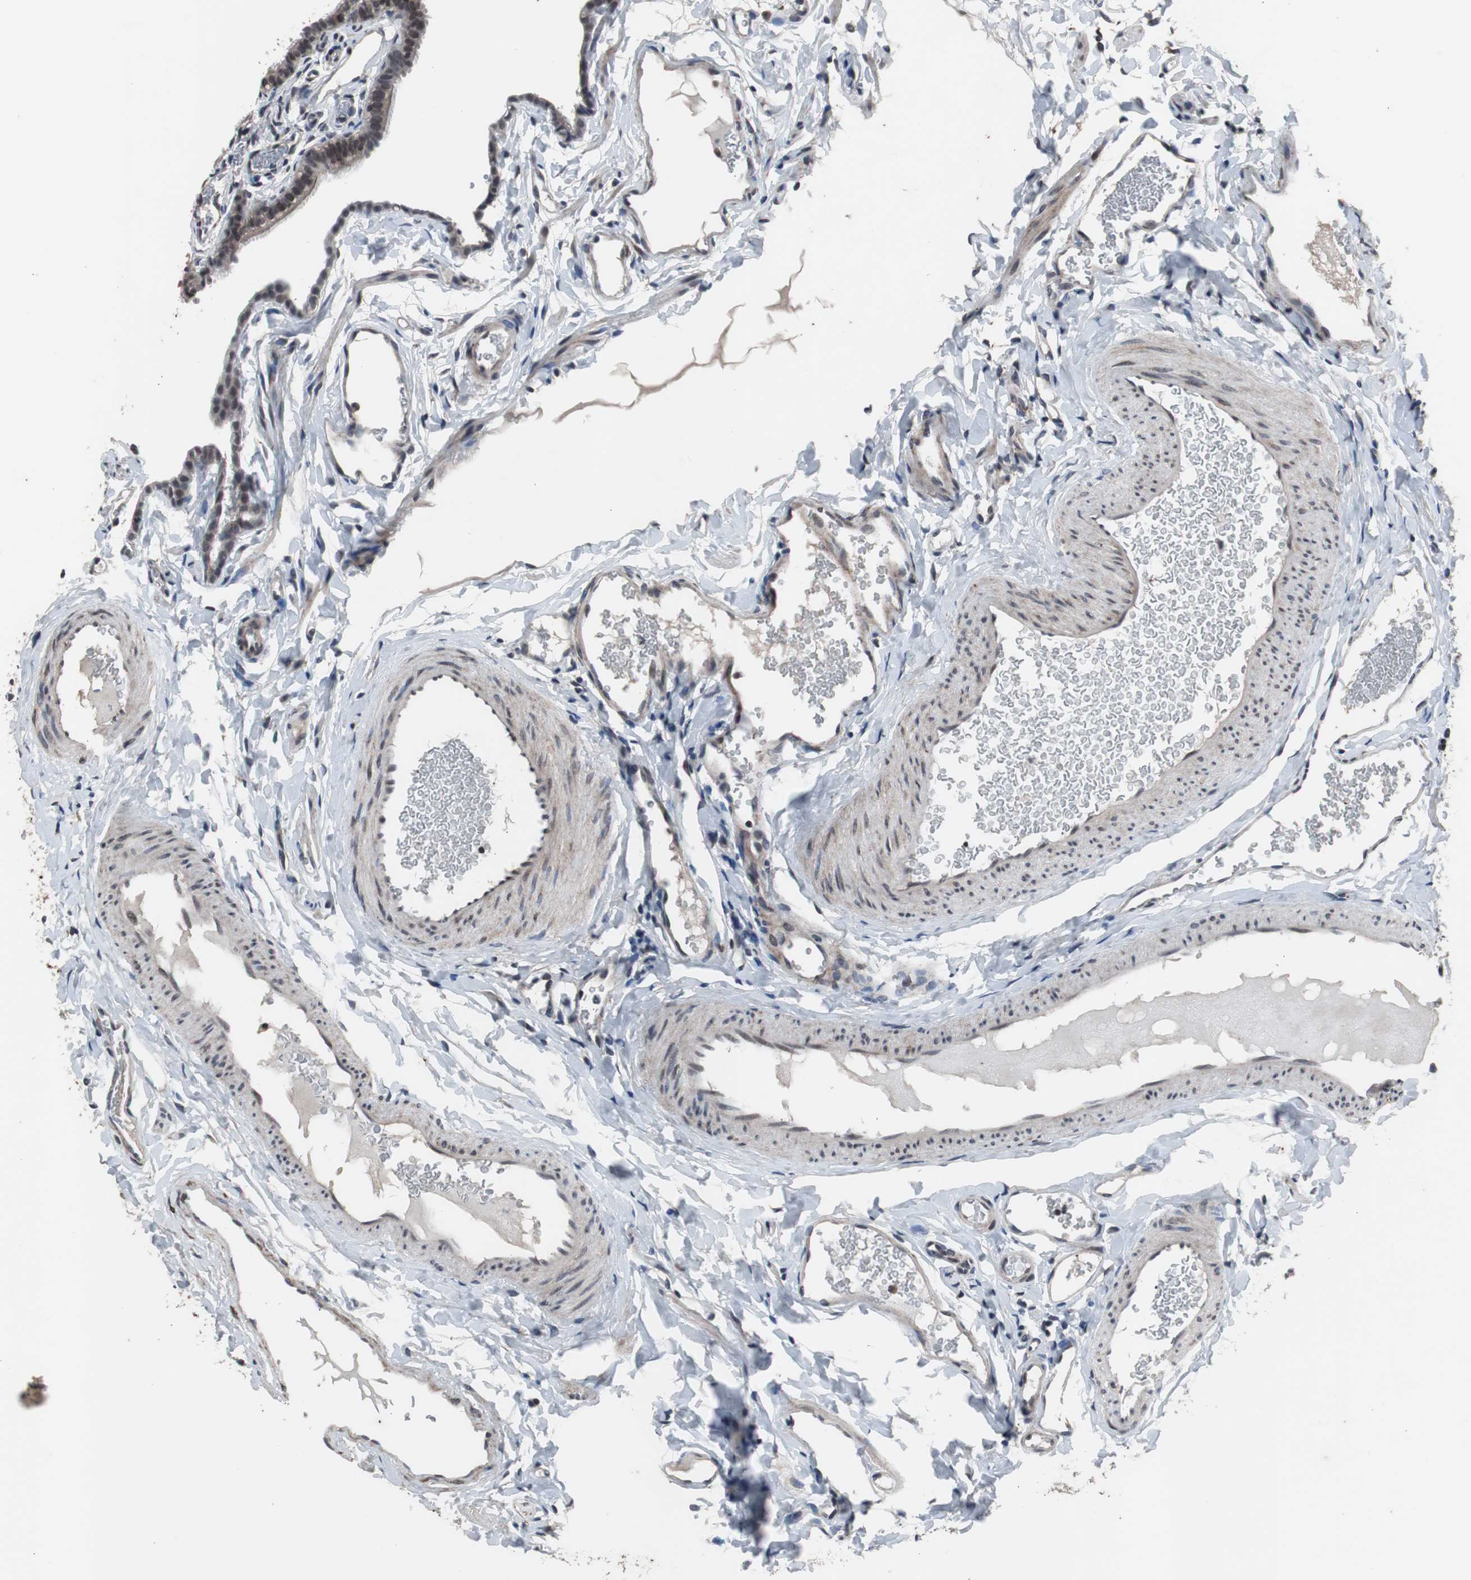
{"staining": {"intensity": "weak", "quantity": ">75%", "location": "cytoplasmic/membranous"}, "tissue": "fallopian tube", "cell_type": "Glandular cells", "image_type": "normal", "snomed": [{"axis": "morphology", "description": "Normal tissue, NOS"}, {"axis": "topography", "description": "Fallopian tube"}, {"axis": "topography", "description": "Placenta"}], "caption": "High-magnification brightfield microscopy of unremarkable fallopian tube stained with DAB (brown) and counterstained with hematoxylin (blue). glandular cells exhibit weak cytoplasmic/membranous expression is appreciated in about>75% of cells.", "gene": "CRADD", "patient": {"sex": "female", "age": 34}}